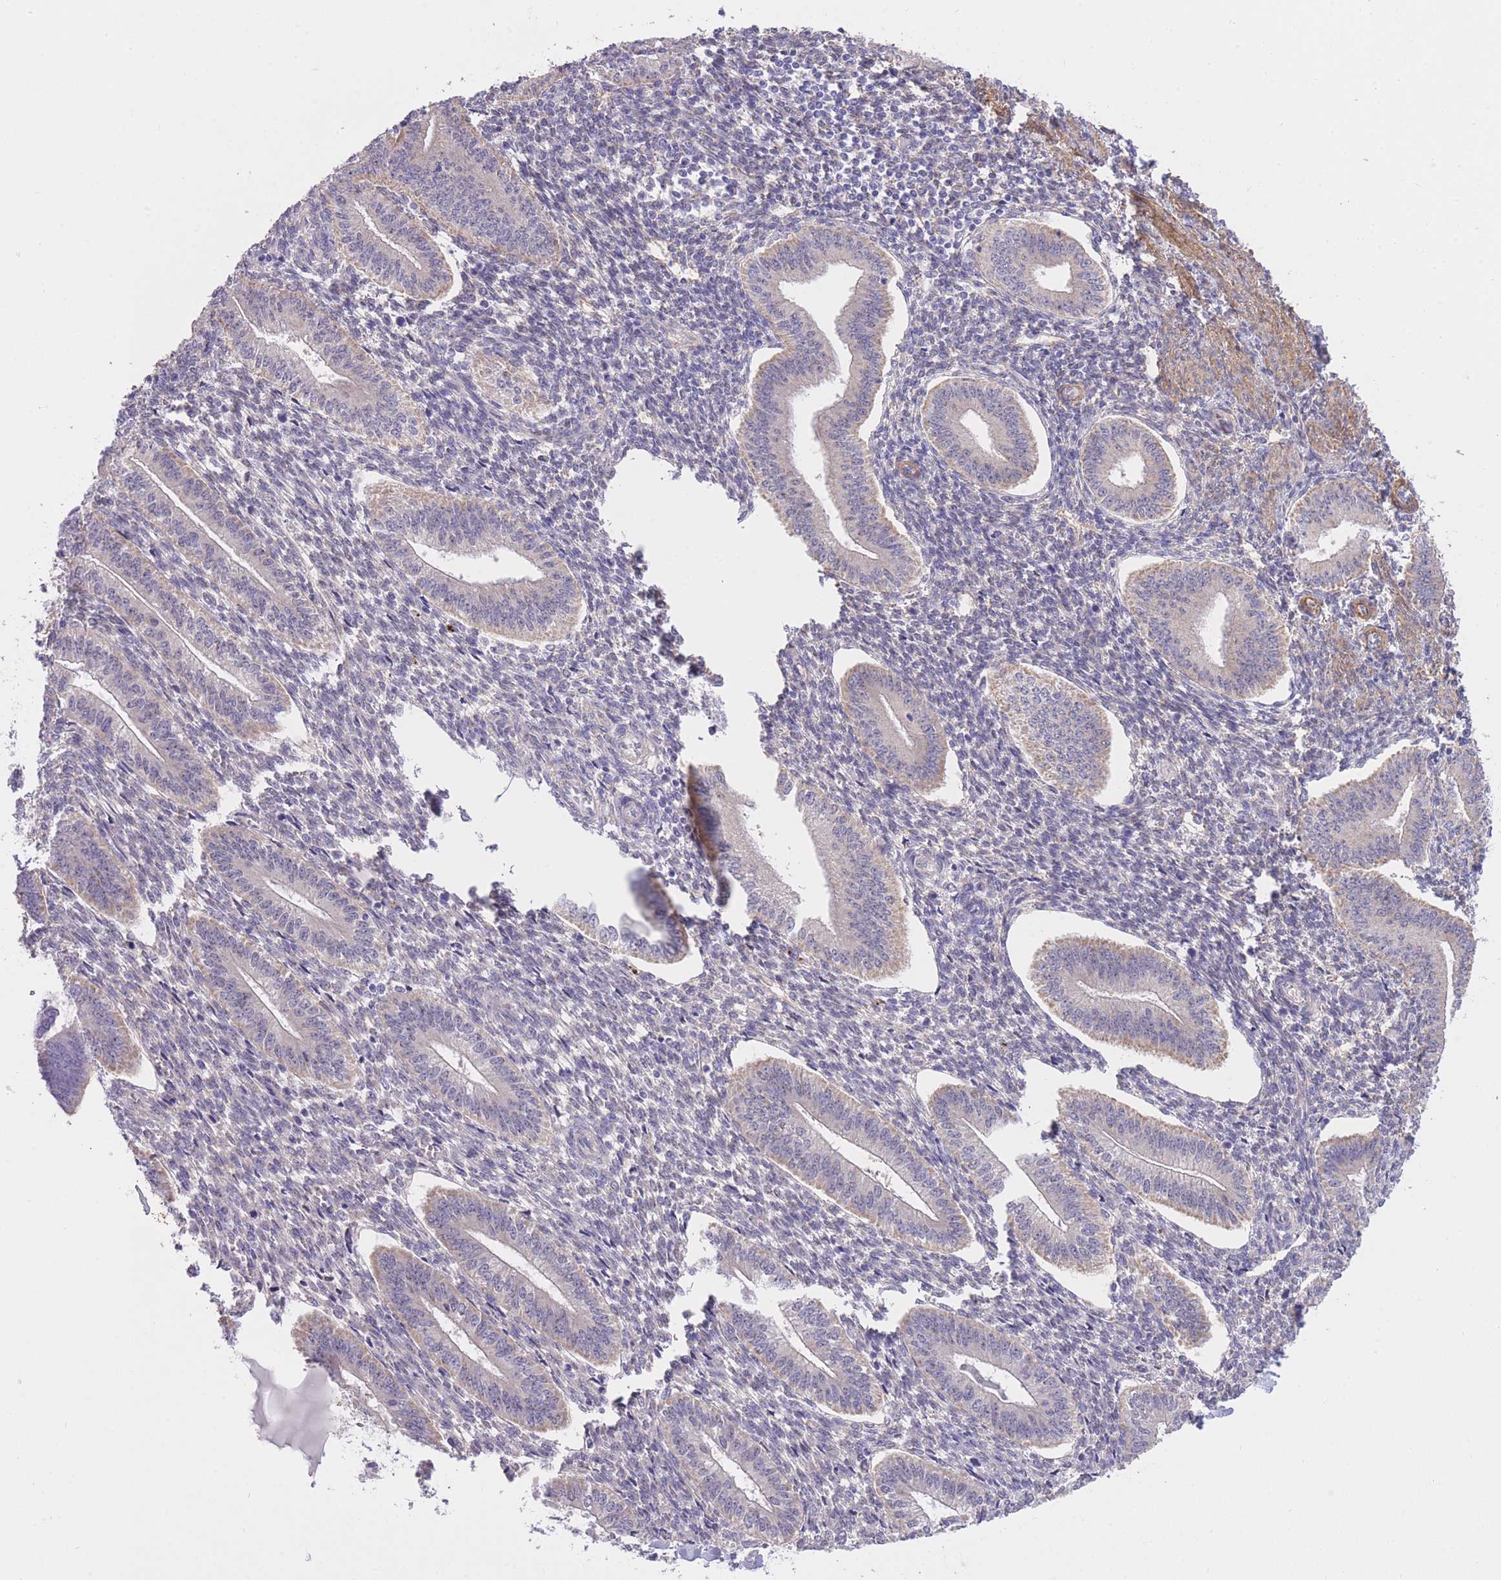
{"staining": {"intensity": "negative", "quantity": "none", "location": "none"}, "tissue": "endometrium", "cell_type": "Cells in endometrial stroma", "image_type": "normal", "snomed": [{"axis": "morphology", "description": "Normal tissue, NOS"}, {"axis": "topography", "description": "Endometrium"}], "caption": "This is an immunohistochemistry histopathology image of benign endometrium. There is no staining in cells in endometrial stroma.", "gene": "PGM1", "patient": {"sex": "female", "age": 34}}